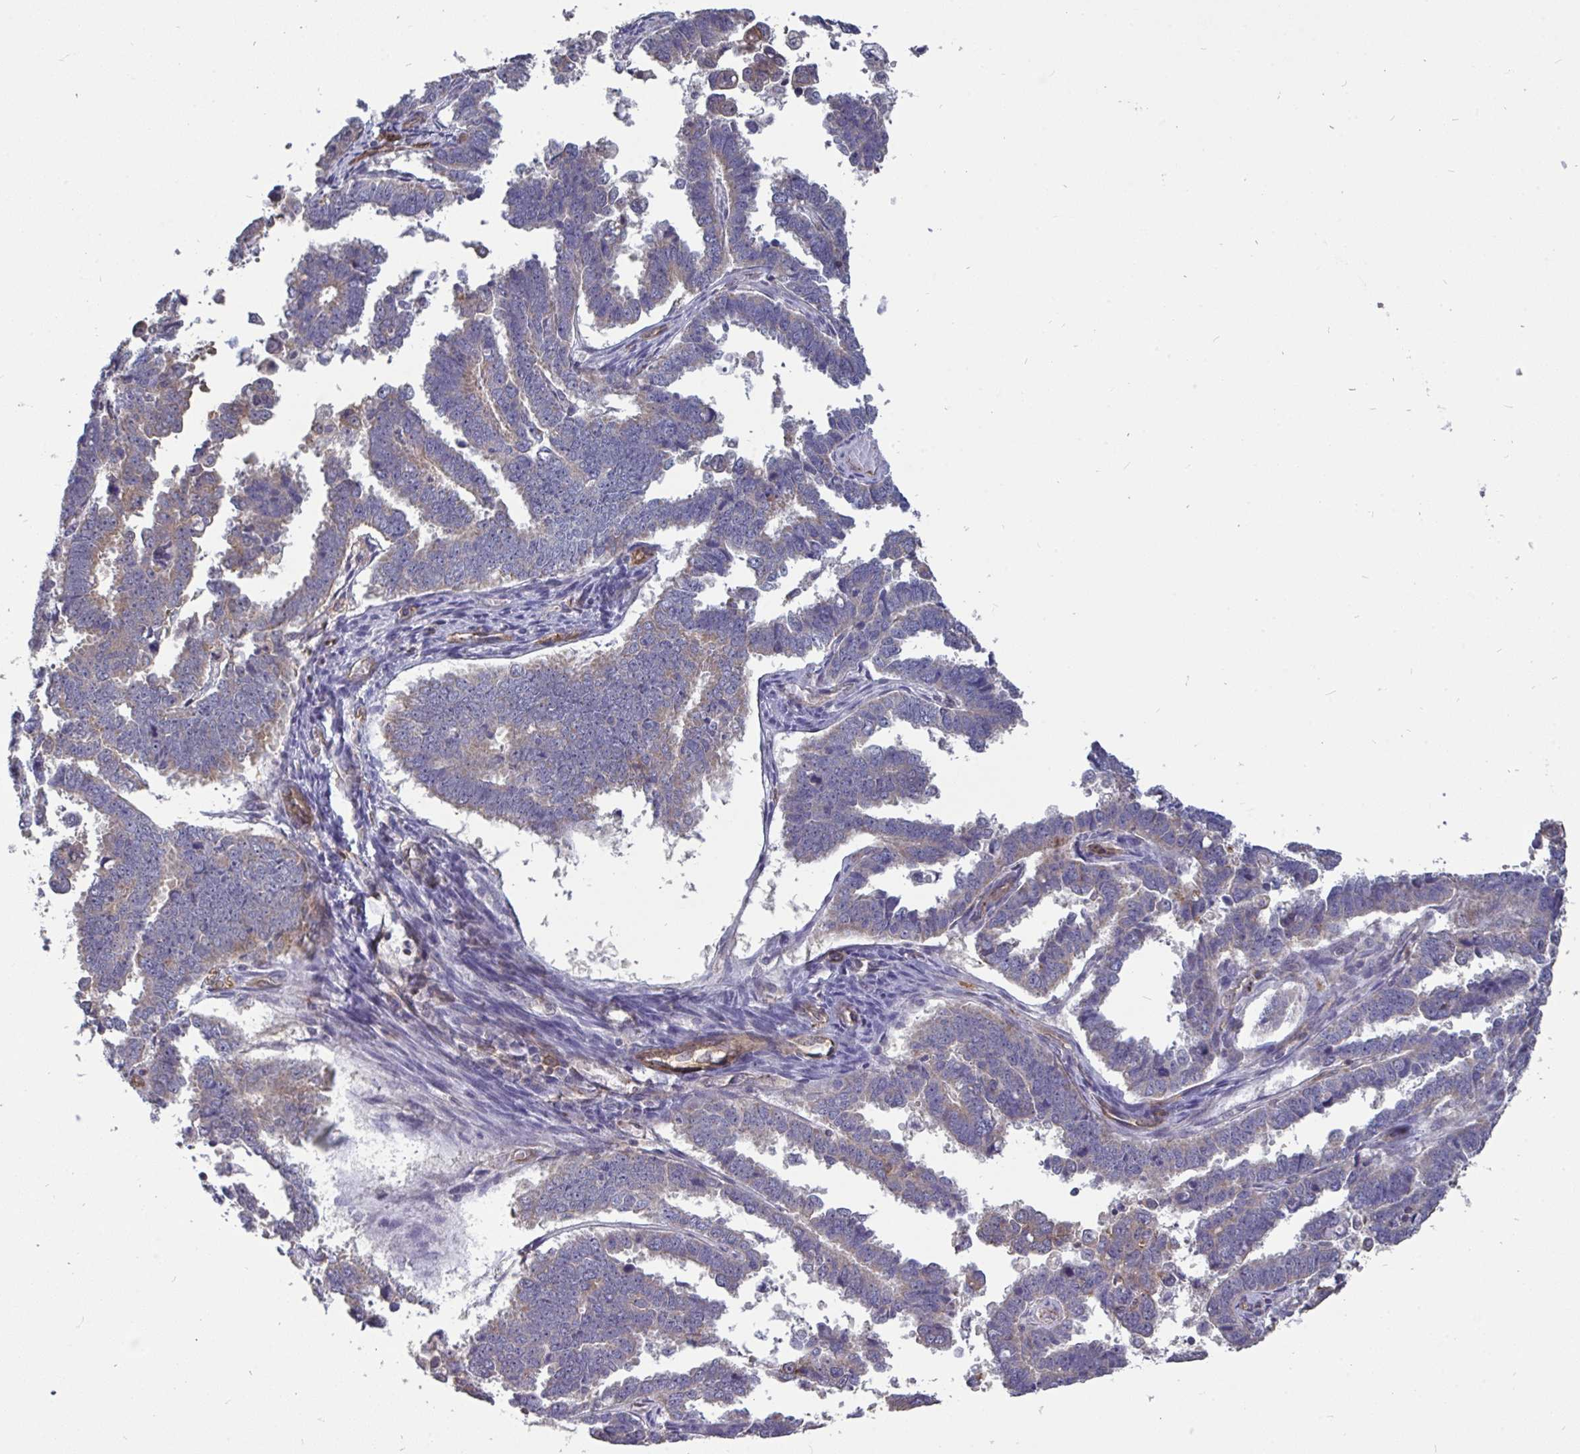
{"staining": {"intensity": "negative", "quantity": "none", "location": "none"}, "tissue": "endometrial cancer", "cell_type": "Tumor cells", "image_type": "cancer", "snomed": [{"axis": "morphology", "description": "Adenocarcinoma, NOS"}, {"axis": "topography", "description": "Endometrium"}], "caption": "Protein analysis of adenocarcinoma (endometrial) exhibits no significant expression in tumor cells.", "gene": "ISCU", "patient": {"sex": "female", "age": 75}}